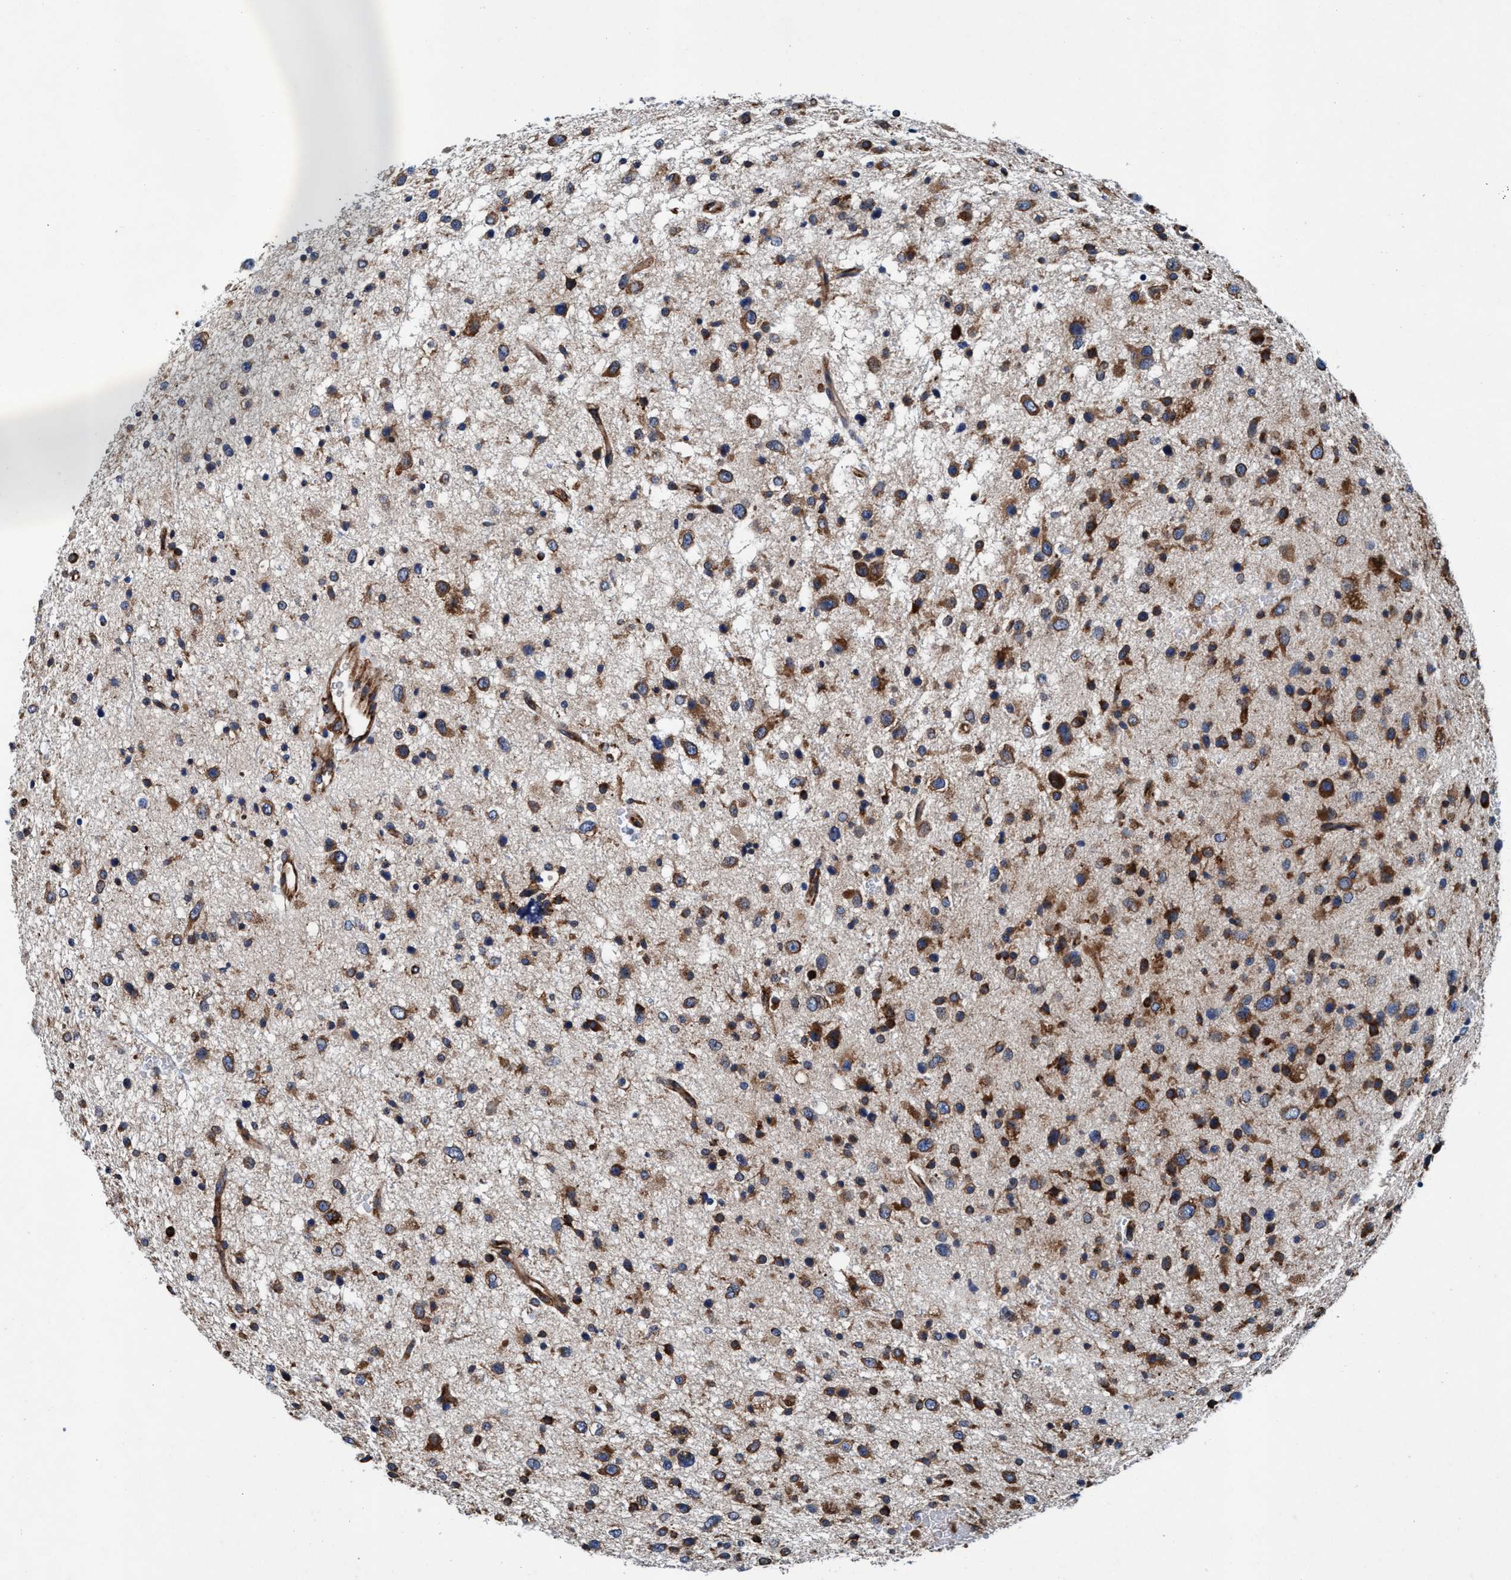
{"staining": {"intensity": "strong", "quantity": "<25%", "location": "cytoplasmic/membranous"}, "tissue": "glioma", "cell_type": "Tumor cells", "image_type": "cancer", "snomed": [{"axis": "morphology", "description": "Glioma, malignant, Low grade"}, {"axis": "topography", "description": "Brain"}], "caption": "DAB (3,3'-diaminobenzidine) immunohistochemical staining of glioma exhibits strong cytoplasmic/membranous protein positivity in about <25% of tumor cells.", "gene": "ENDOG", "patient": {"sex": "female", "age": 37}}